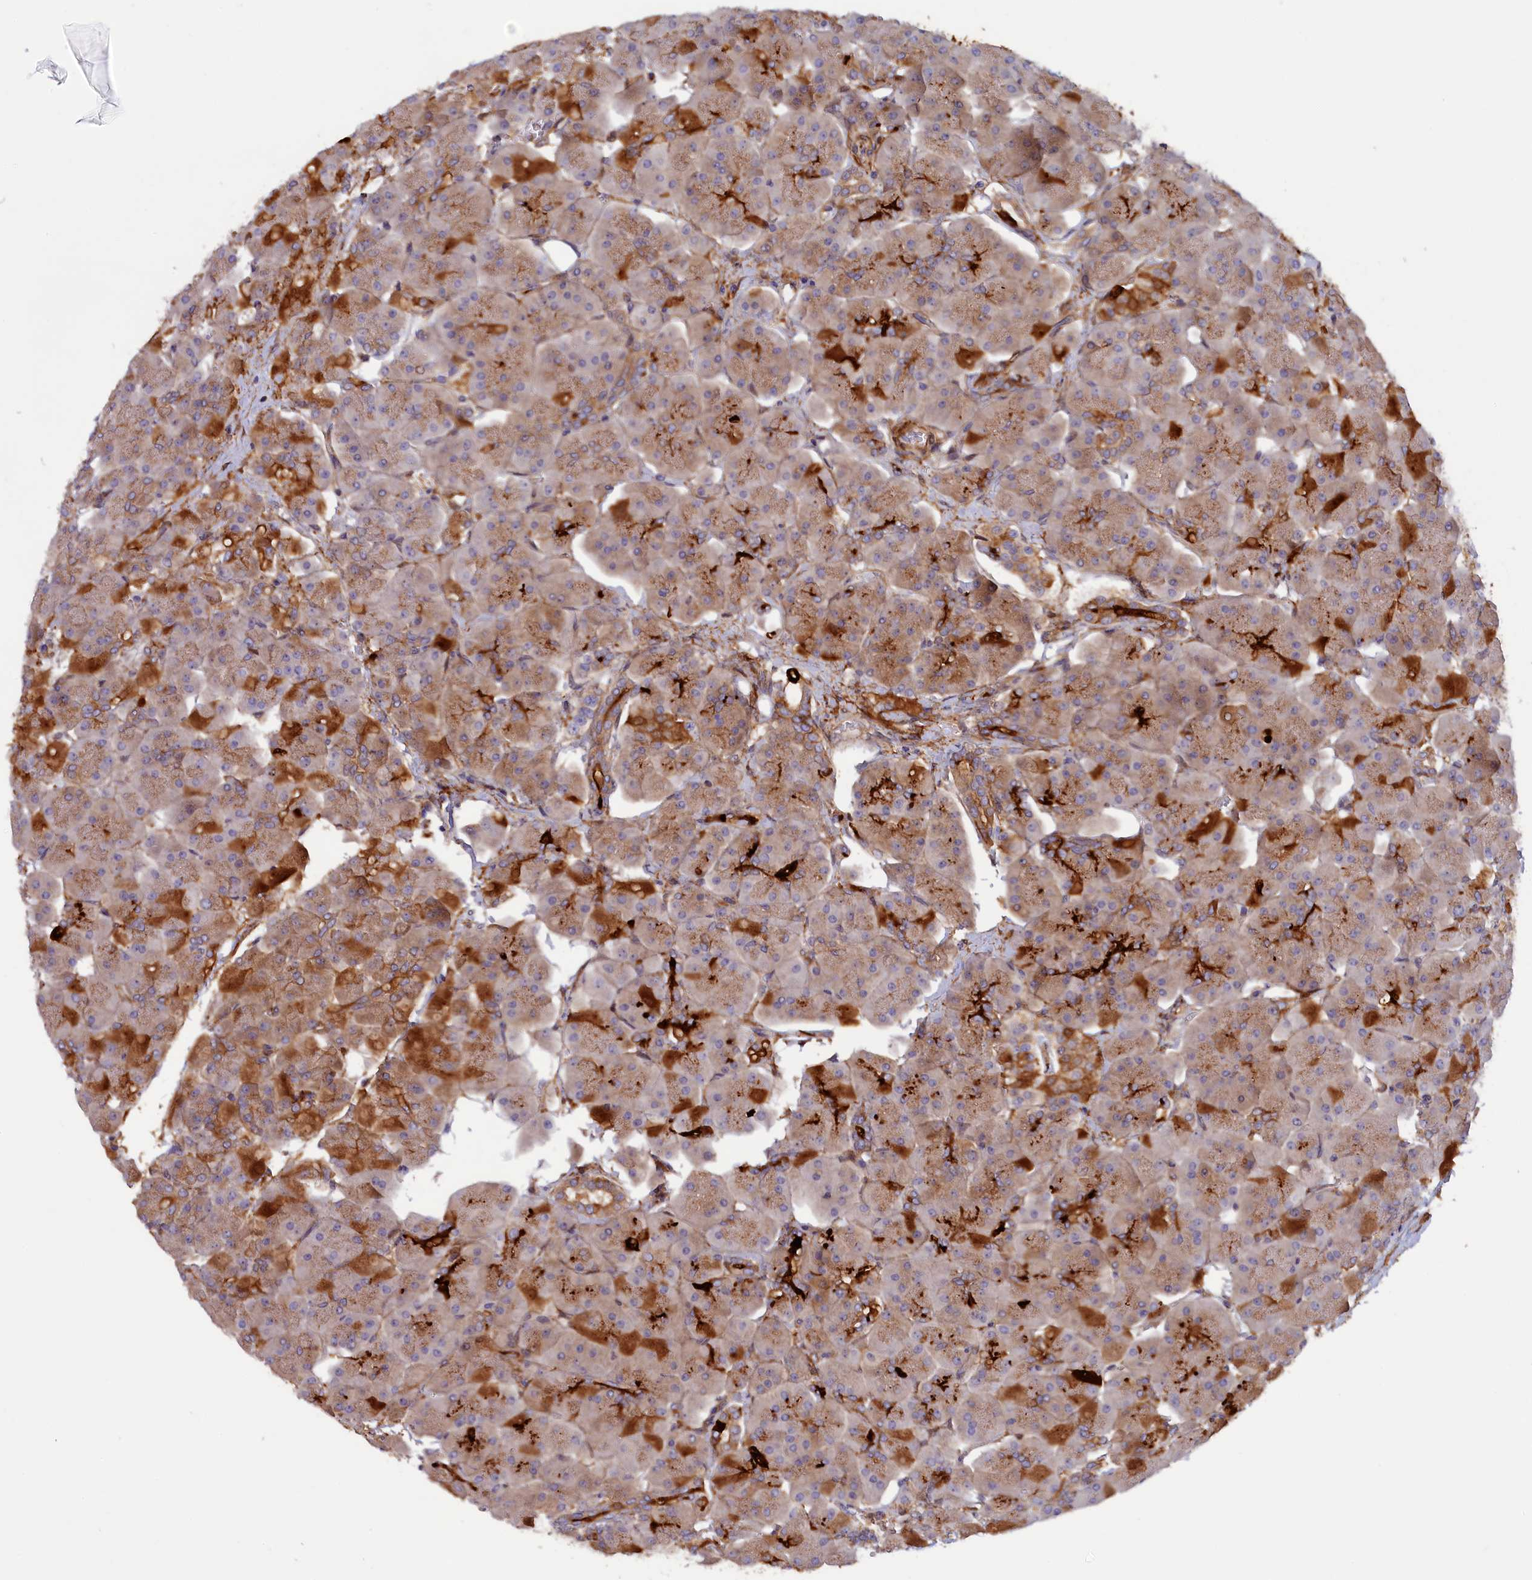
{"staining": {"intensity": "strong", "quantity": "25%-75%", "location": "cytoplasmic/membranous"}, "tissue": "pancreas", "cell_type": "Exocrine glandular cells", "image_type": "normal", "snomed": [{"axis": "morphology", "description": "Normal tissue, NOS"}, {"axis": "topography", "description": "Pancreas"}], "caption": "Immunohistochemical staining of benign human pancreas exhibits high levels of strong cytoplasmic/membranous staining in approximately 25%-75% of exocrine glandular cells.", "gene": "FERMT1", "patient": {"sex": "male", "age": 66}}